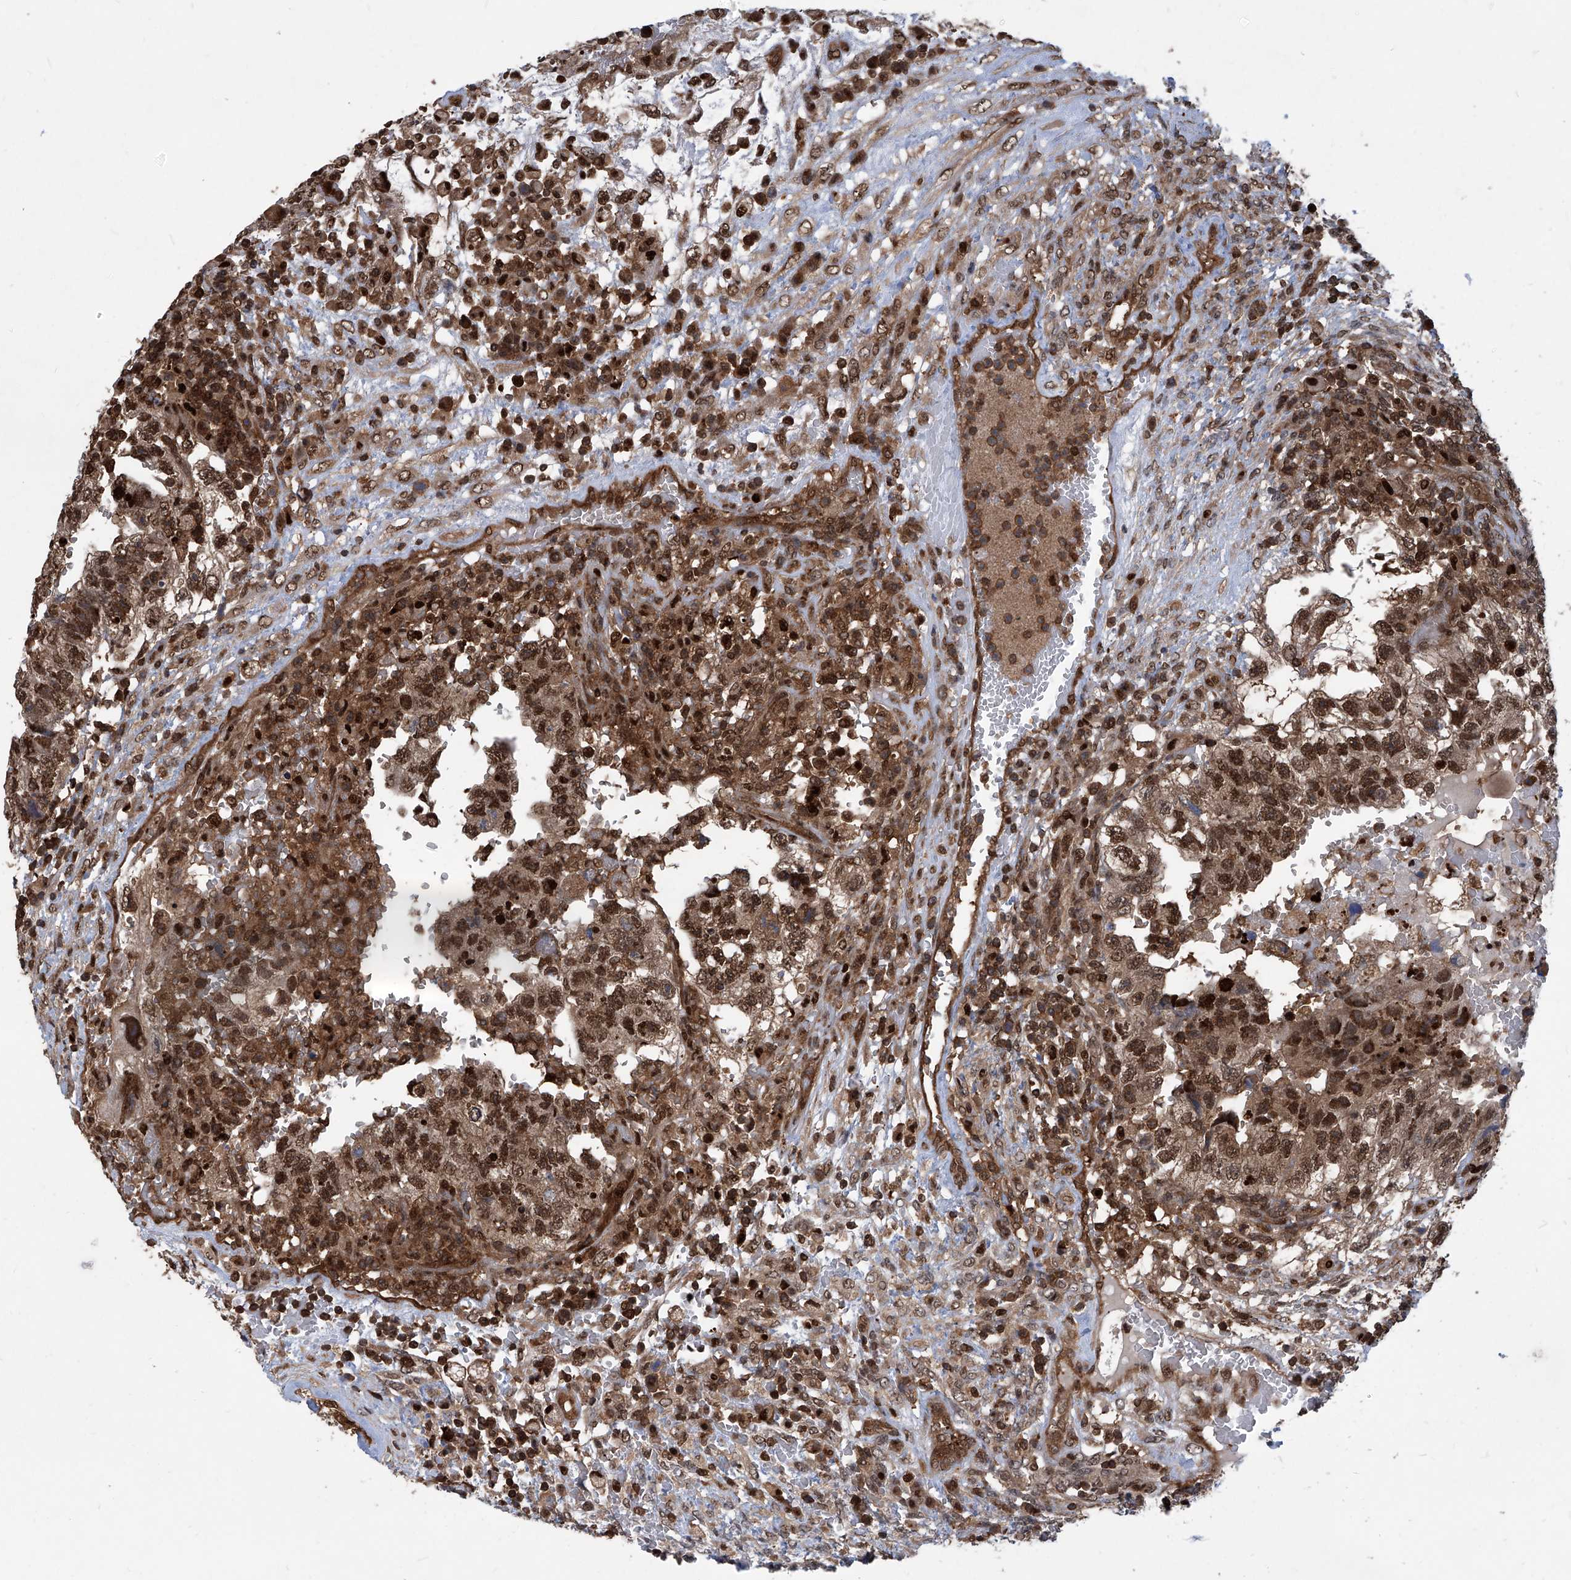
{"staining": {"intensity": "strong", "quantity": ">75%", "location": "cytoplasmic/membranous,nuclear"}, "tissue": "testis cancer", "cell_type": "Tumor cells", "image_type": "cancer", "snomed": [{"axis": "morphology", "description": "Carcinoma, Embryonal, NOS"}, {"axis": "topography", "description": "Testis"}], "caption": "This micrograph shows immunohistochemistry (IHC) staining of human embryonal carcinoma (testis), with high strong cytoplasmic/membranous and nuclear staining in about >75% of tumor cells.", "gene": "PSMB1", "patient": {"sex": "male", "age": 36}}